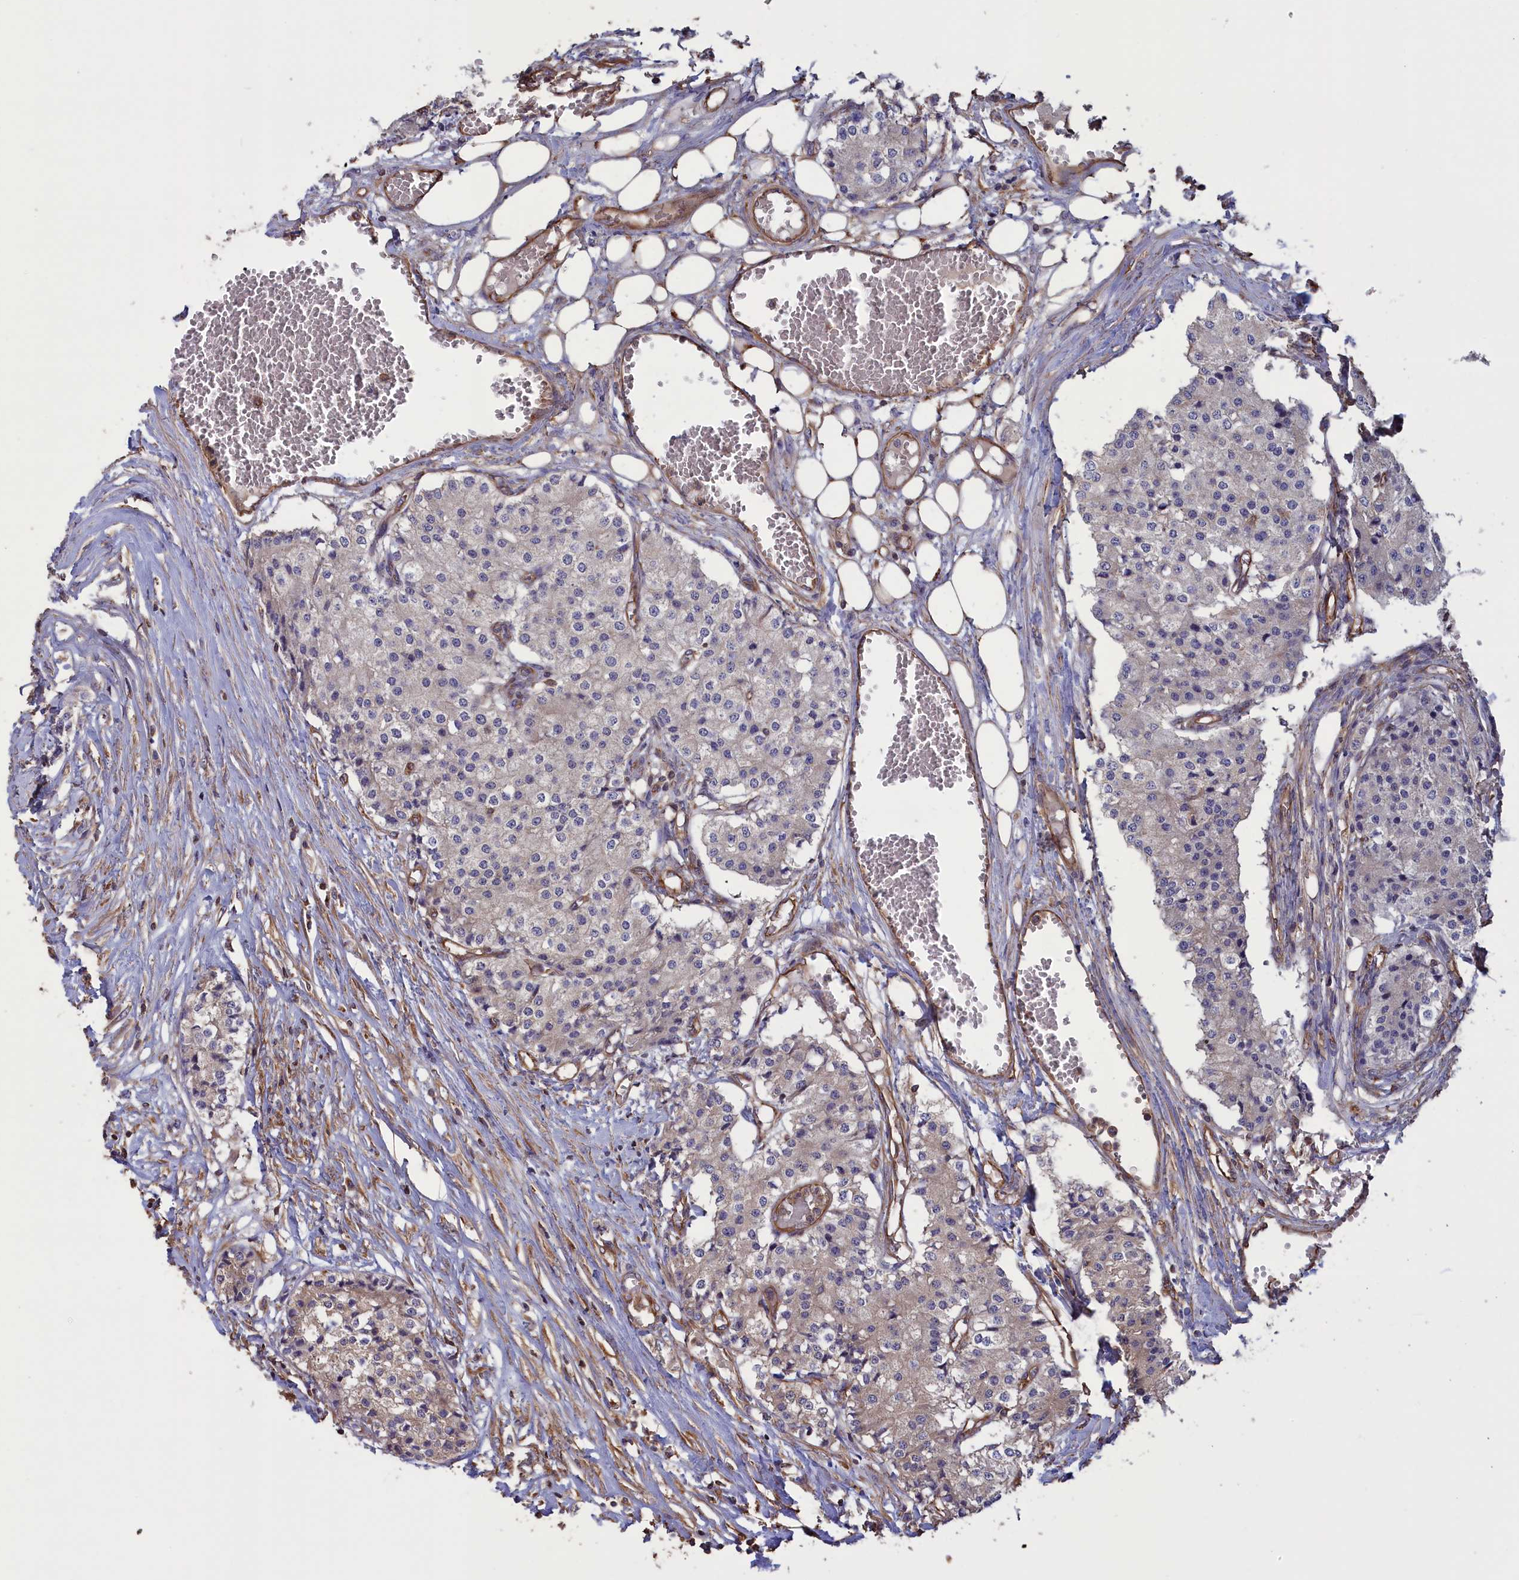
{"staining": {"intensity": "negative", "quantity": "none", "location": "none"}, "tissue": "carcinoid", "cell_type": "Tumor cells", "image_type": "cancer", "snomed": [{"axis": "morphology", "description": "Carcinoid, malignant, NOS"}, {"axis": "topography", "description": "Colon"}], "caption": "This is an immunohistochemistry image of malignant carcinoid. There is no staining in tumor cells.", "gene": "DAPK3", "patient": {"sex": "female", "age": 52}}